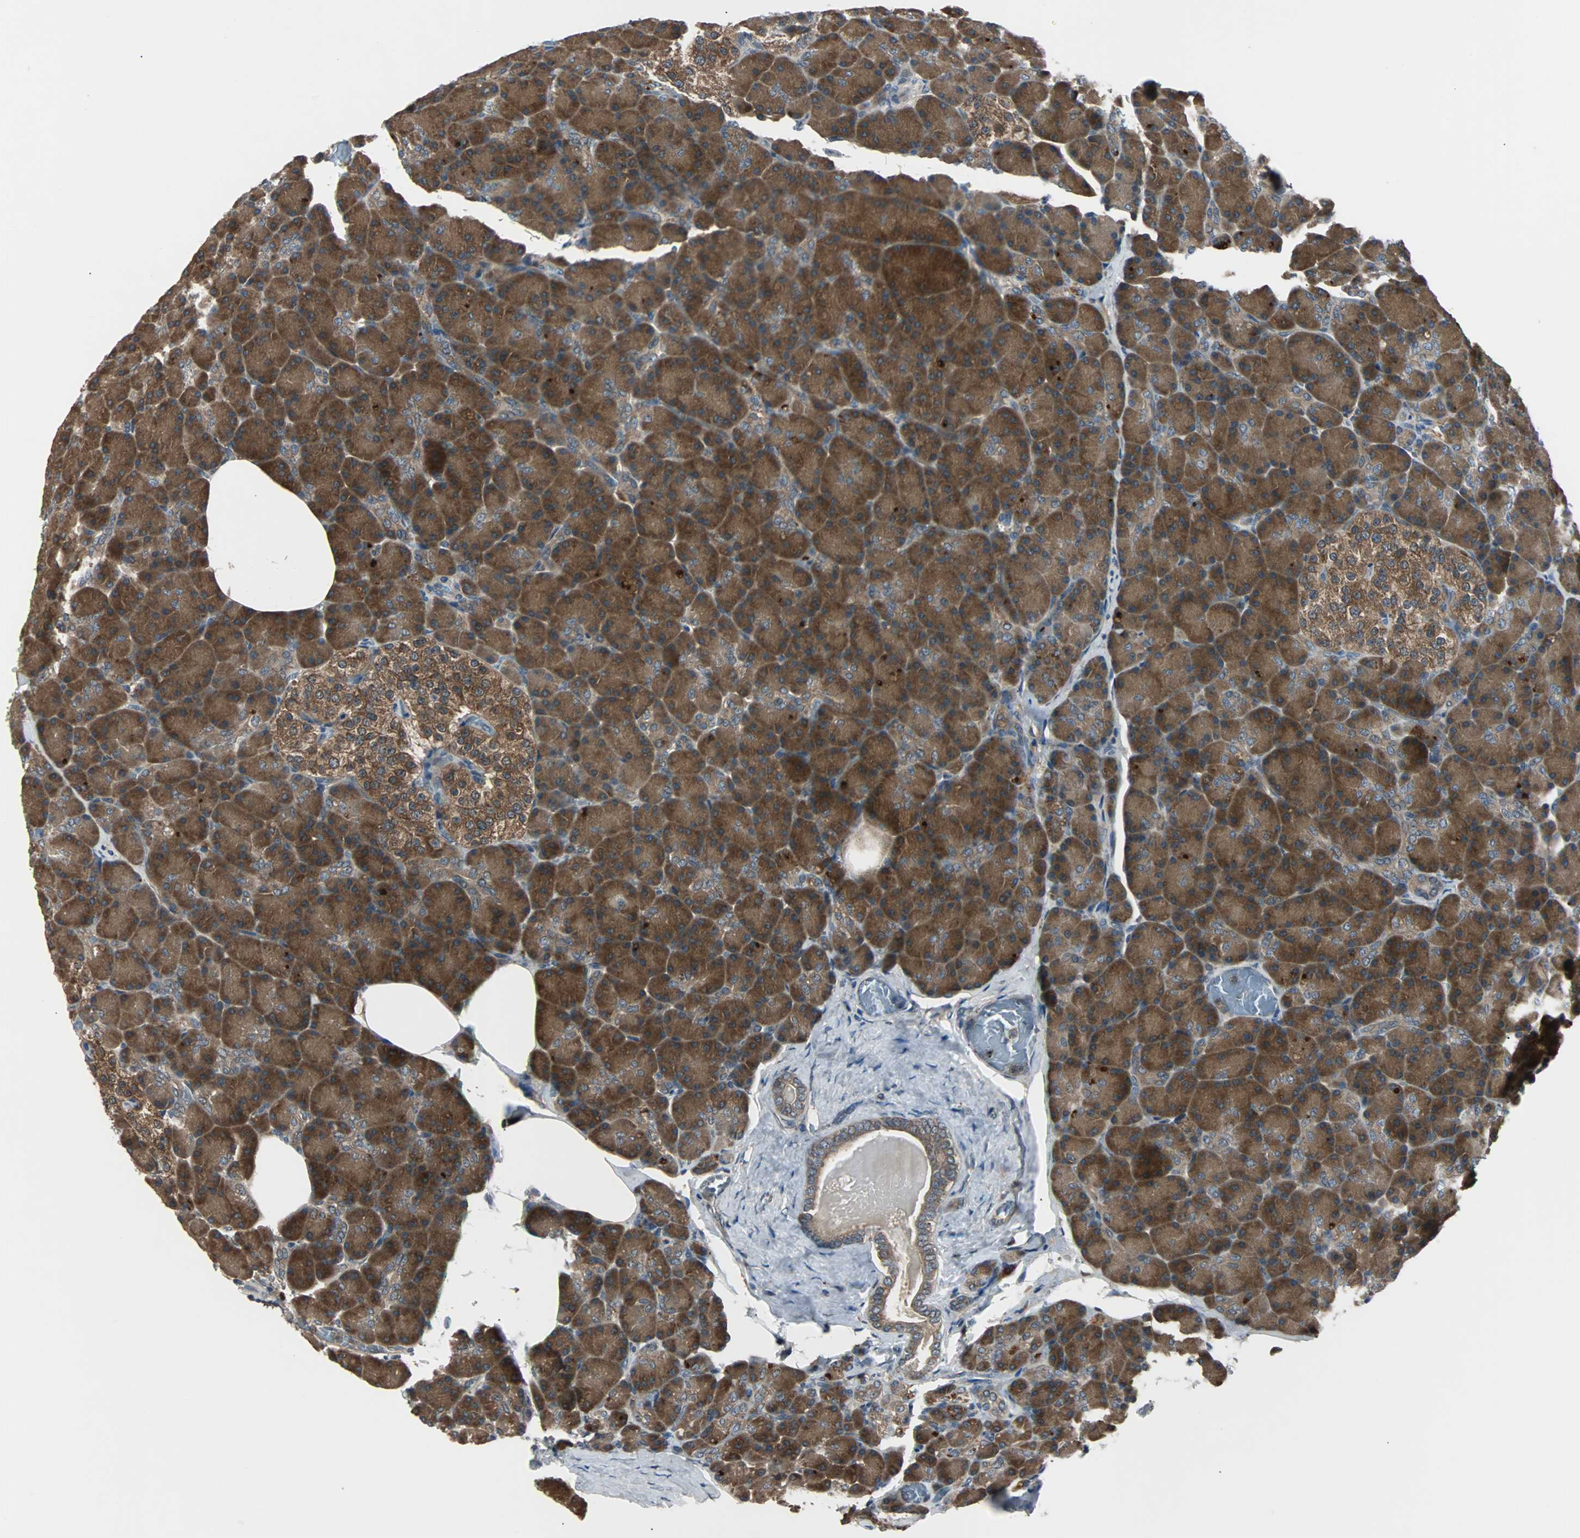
{"staining": {"intensity": "strong", "quantity": ">75%", "location": "cytoplasmic/membranous"}, "tissue": "pancreas", "cell_type": "Exocrine glandular cells", "image_type": "normal", "snomed": [{"axis": "morphology", "description": "Normal tissue, NOS"}, {"axis": "topography", "description": "Pancreas"}], "caption": "A micrograph of pancreas stained for a protein reveals strong cytoplasmic/membranous brown staining in exocrine glandular cells.", "gene": "ARF1", "patient": {"sex": "female", "age": 43}}